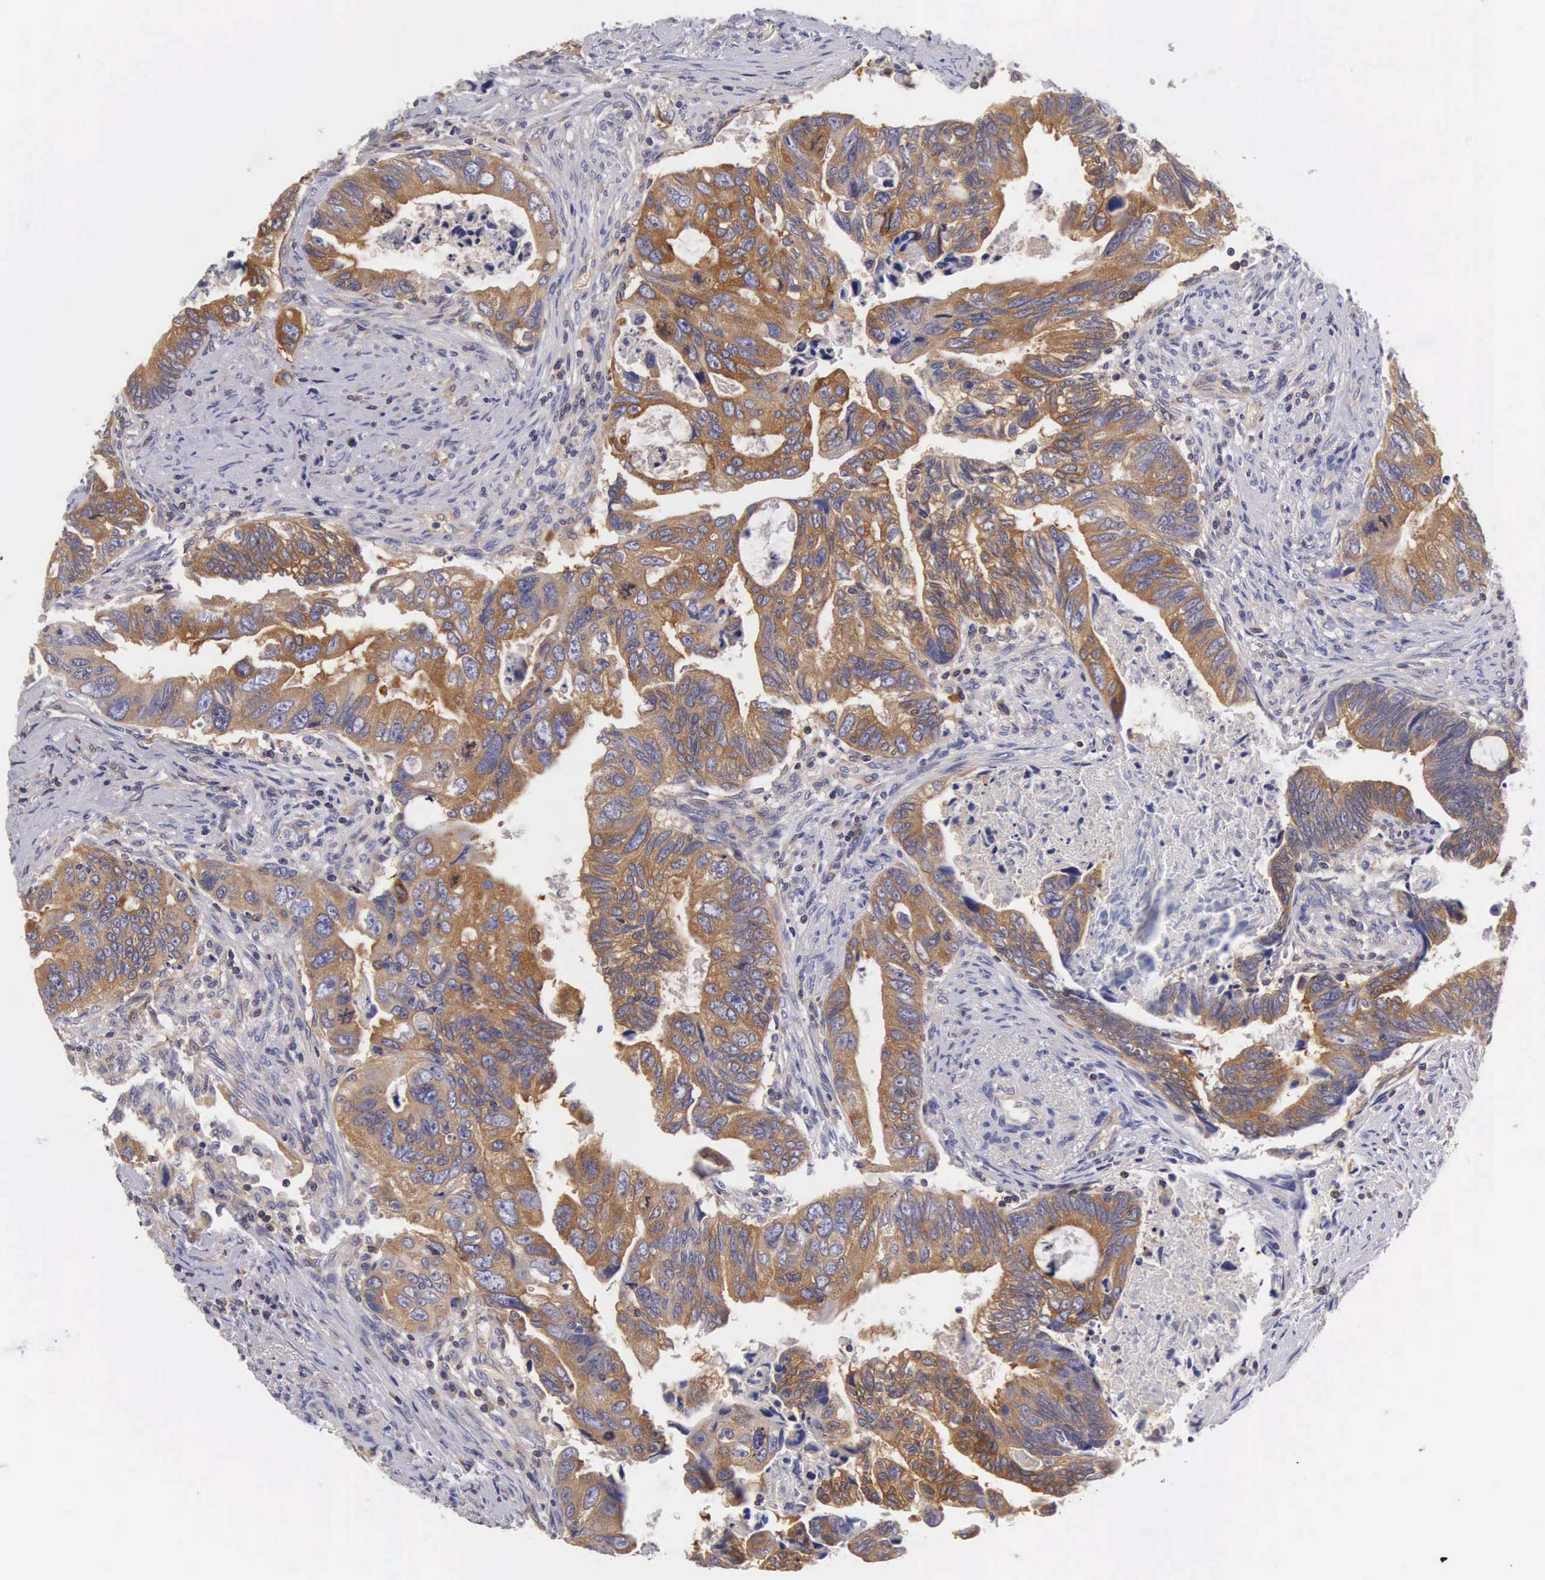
{"staining": {"intensity": "moderate", "quantity": ">75%", "location": "cytoplasmic/membranous"}, "tissue": "colorectal cancer", "cell_type": "Tumor cells", "image_type": "cancer", "snomed": [{"axis": "morphology", "description": "Adenocarcinoma, NOS"}, {"axis": "topography", "description": "Rectum"}], "caption": "Human colorectal cancer (adenocarcinoma) stained with a protein marker demonstrates moderate staining in tumor cells.", "gene": "OSBPL3", "patient": {"sex": "female", "age": 57}}